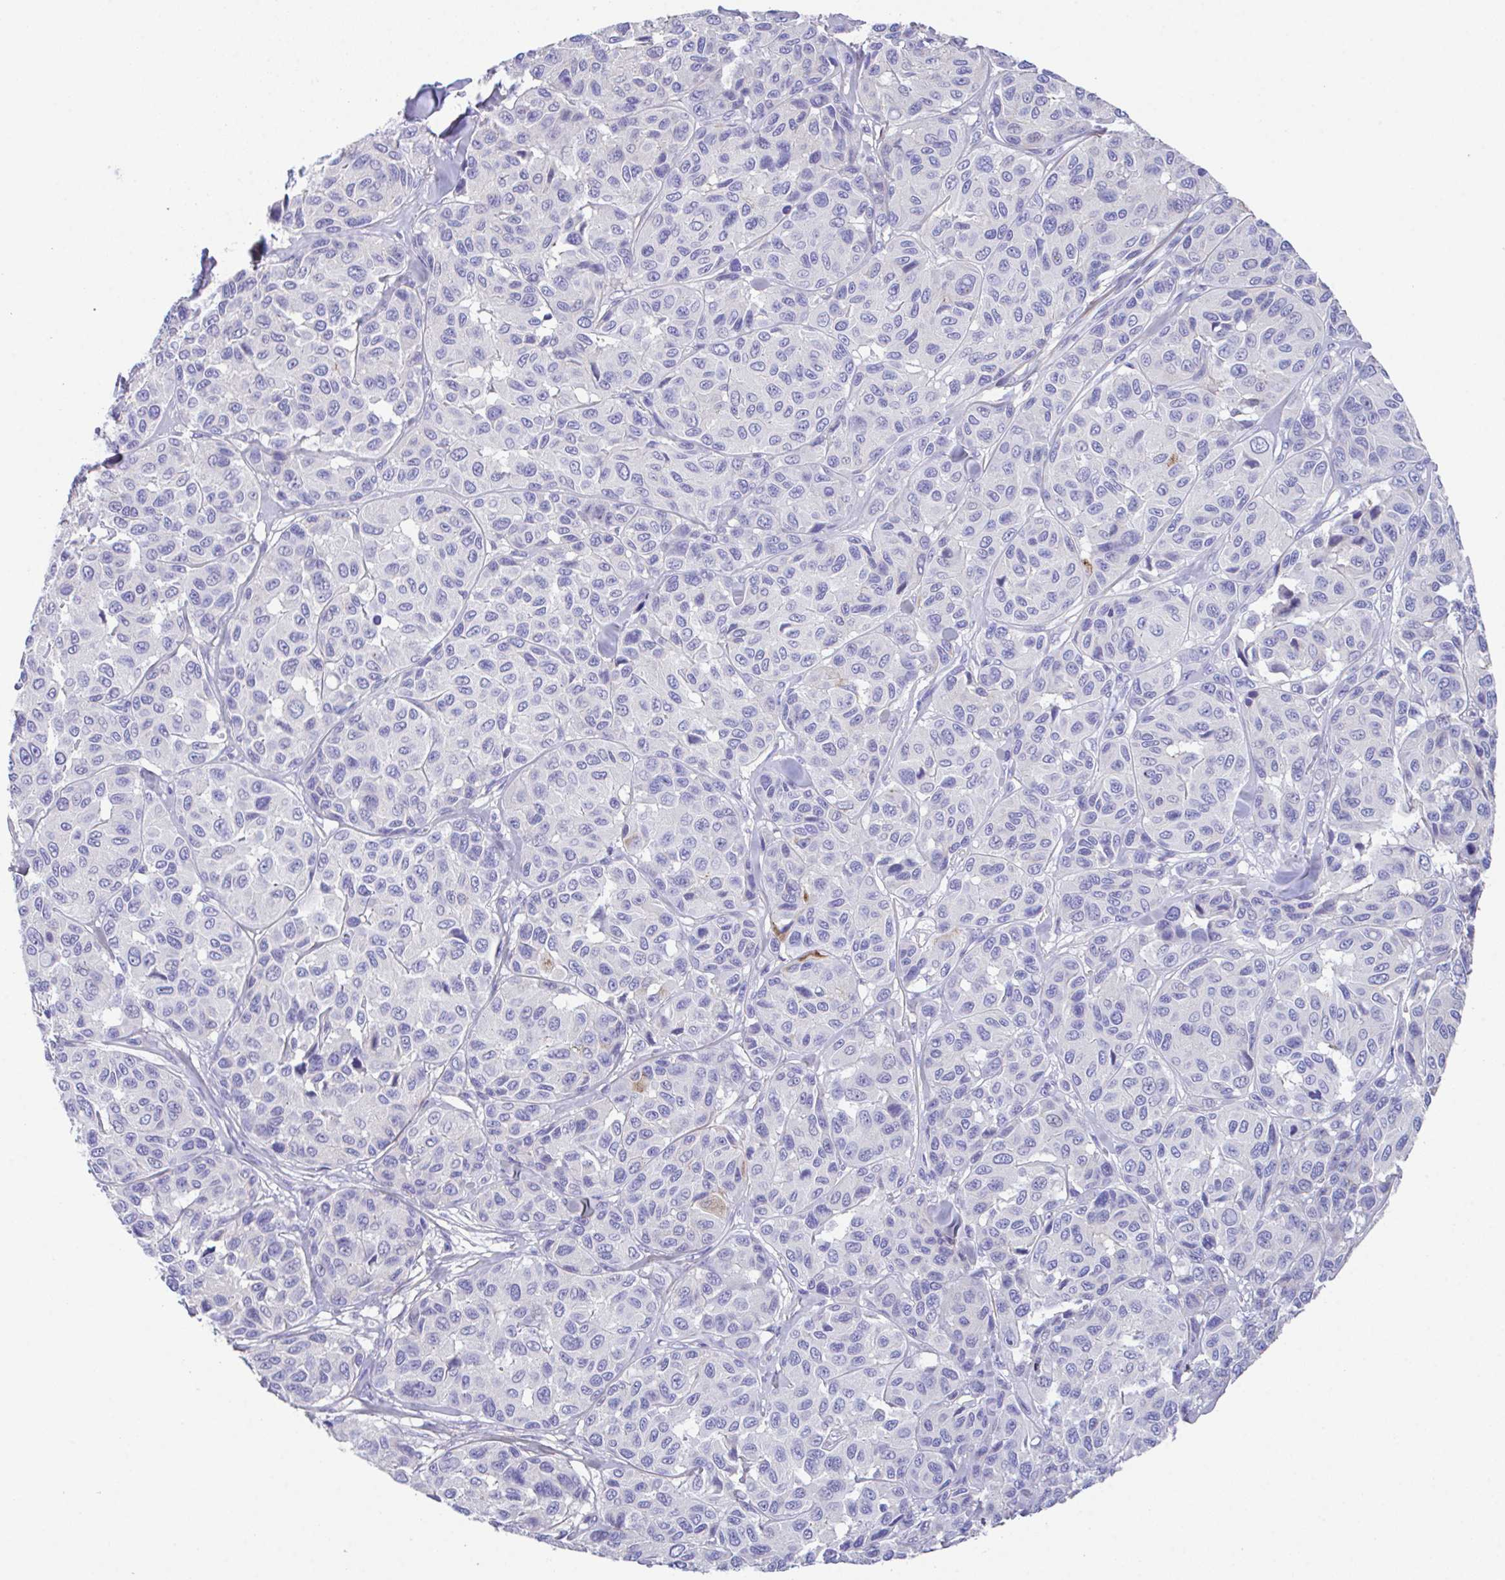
{"staining": {"intensity": "negative", "quantity": "none", "location": "none"}, "tissue": "melanoma", "cell_type": "Tumor cells", "image_type": "cancer", "snomed": [{"axis": "morphology", "description": "Malignant melanoma, NOS"}, {"axis": "topography", "description": "Skin"}], "caption": "Tumor cells are negative for protein expression in human malignant melanoma.", "gene": "SLC16A6", "patient": {"sex": "female", "age": 66}}